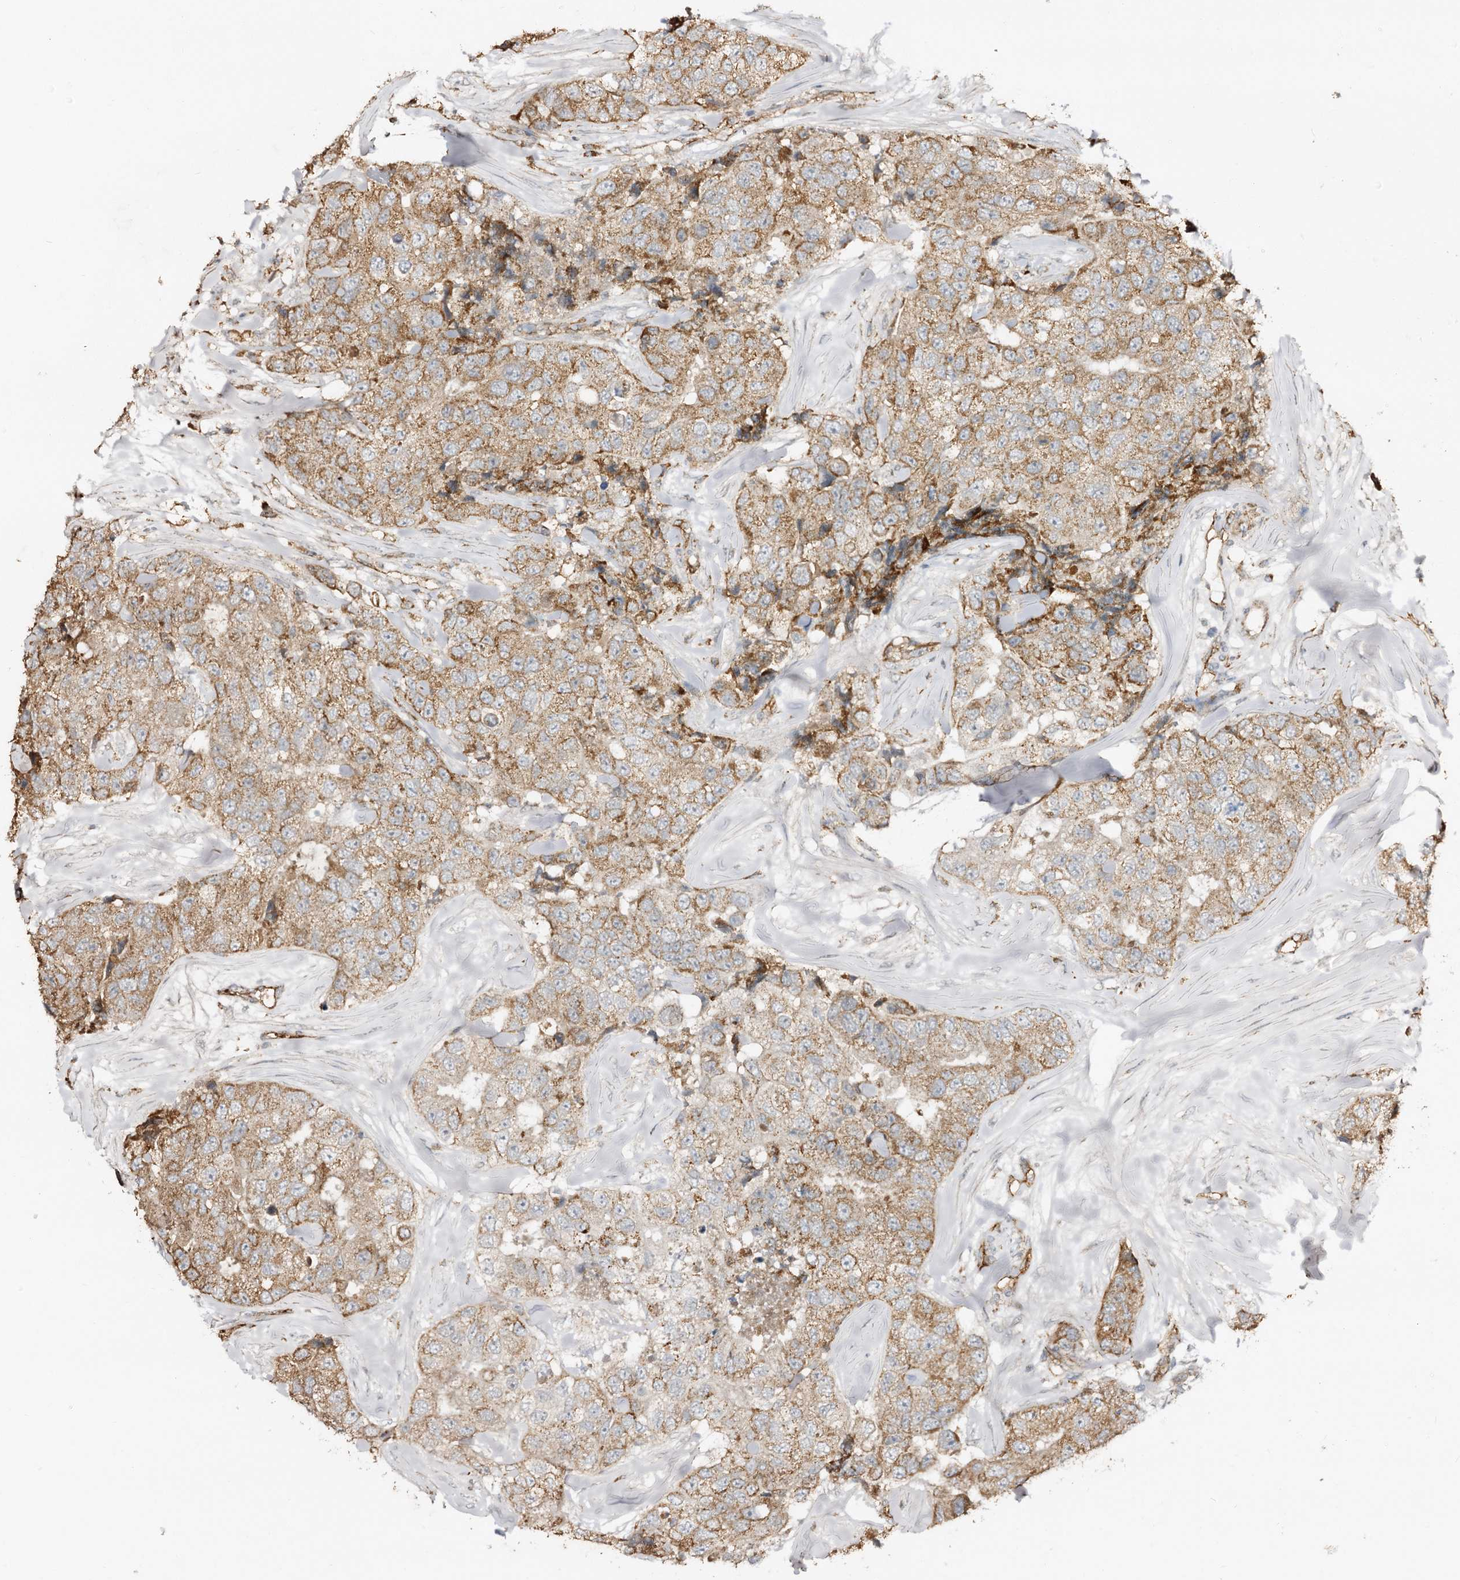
{"staining": {"intensity": "moderate", "quantity": ">75%", "location": "cytoplasmic/membranous"}, "tissue": "breast cancer", "cell_type": "Tumor cells", "image_type": "cancer", "snomed": [{"axis": "morphology", "description": "Duct carcinoma"}, {"axis": "topography", "description": "Breast"}], "caption": "High-magnification brightfield microscopy of invasive ductal carcinoma (breast) stained with DAB (3,3'-diaminobenzidine) (brown) and counterstained with hematoxylin (blue). tumor cells exhibit moderate cytoplasmic/membranous positivity is identified in about>75% of cells.", "gene": "CBR4", "patient": {"sex": "female", "age": 62}}